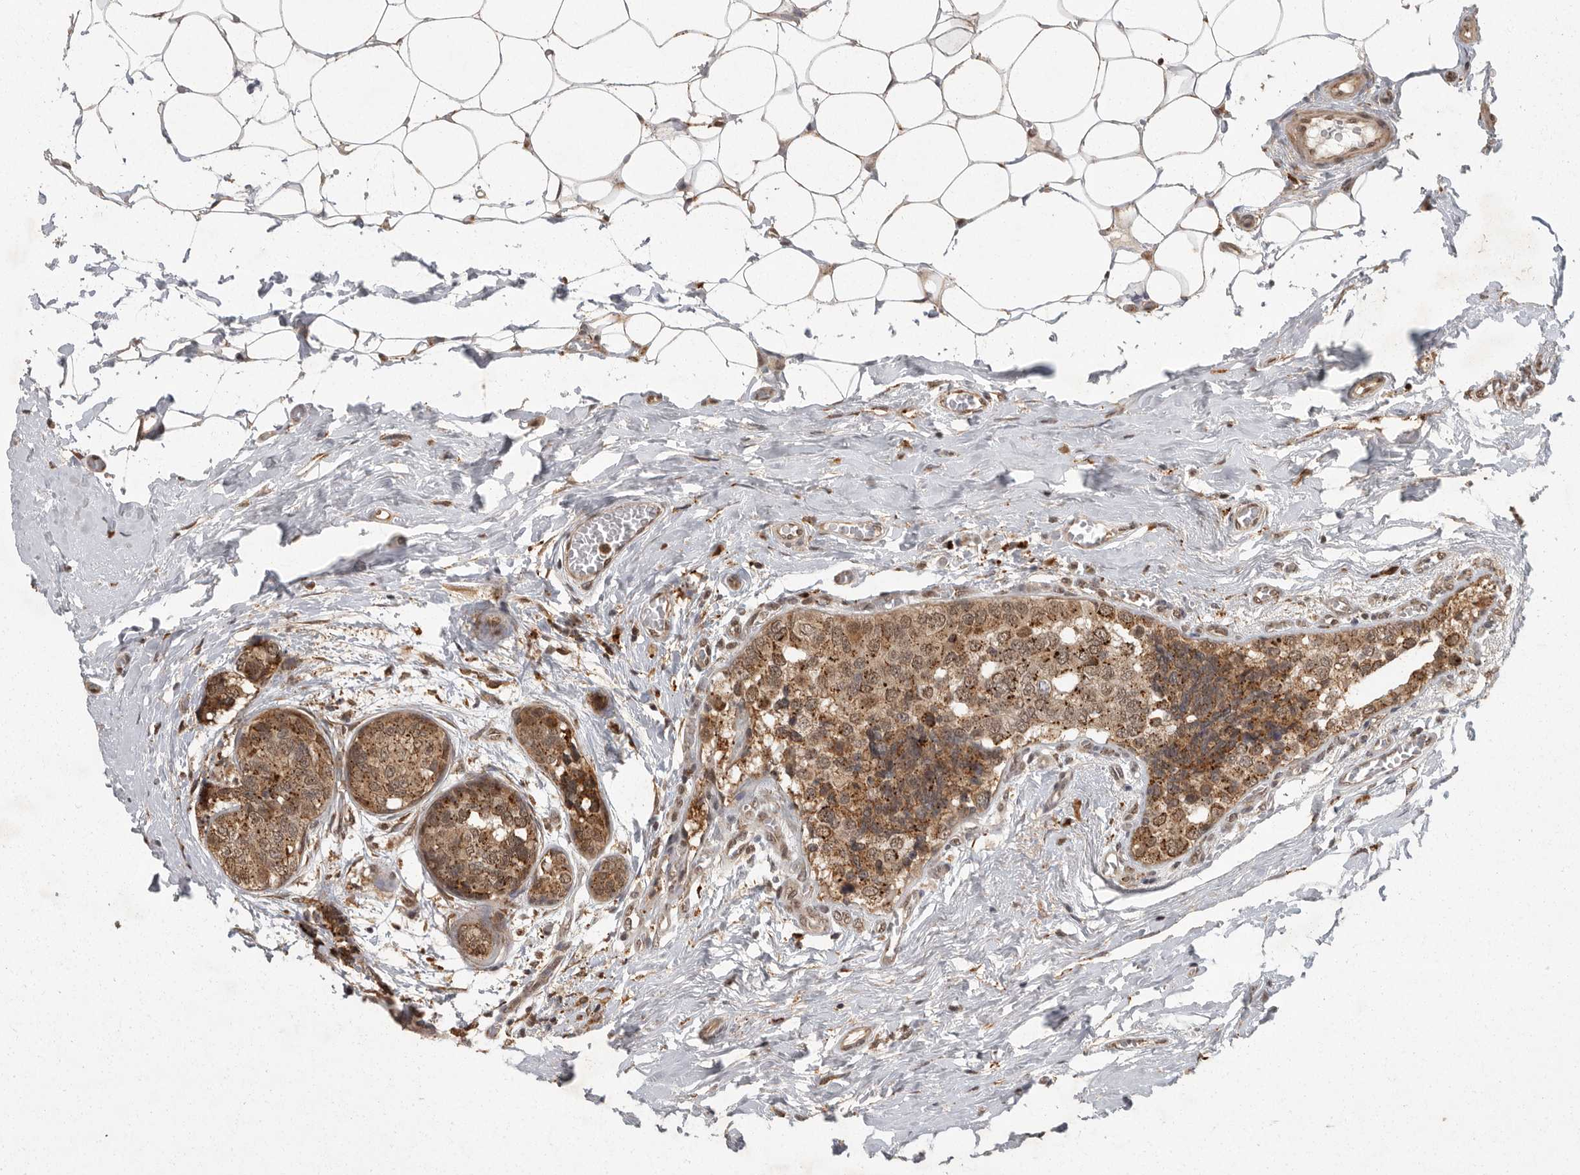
{"staining": {"intensity": "moderate", "quantity": ">75%", "location": "cytoplasmic/membranous,nuclear"}, "tissue": "breast cancer", "cell_type": "Tumor cells", "image_type": "cancer", "snomed": [{"axis": "morphology", "description": "Normal tissue, NOS"}, {"axis": "morphology", "description": "Duct carcinoma"}, {"axis": "topography", "description": "Breast"}], "caption": "A histopathology image of breast invasive ductal carcinoma stained for a protein shows moderate cytoplasmic/membranous and nuclear brown staining in tumor cells.", "gene": "ZNF83", "patient": {"sex": "female", "age": 43}}